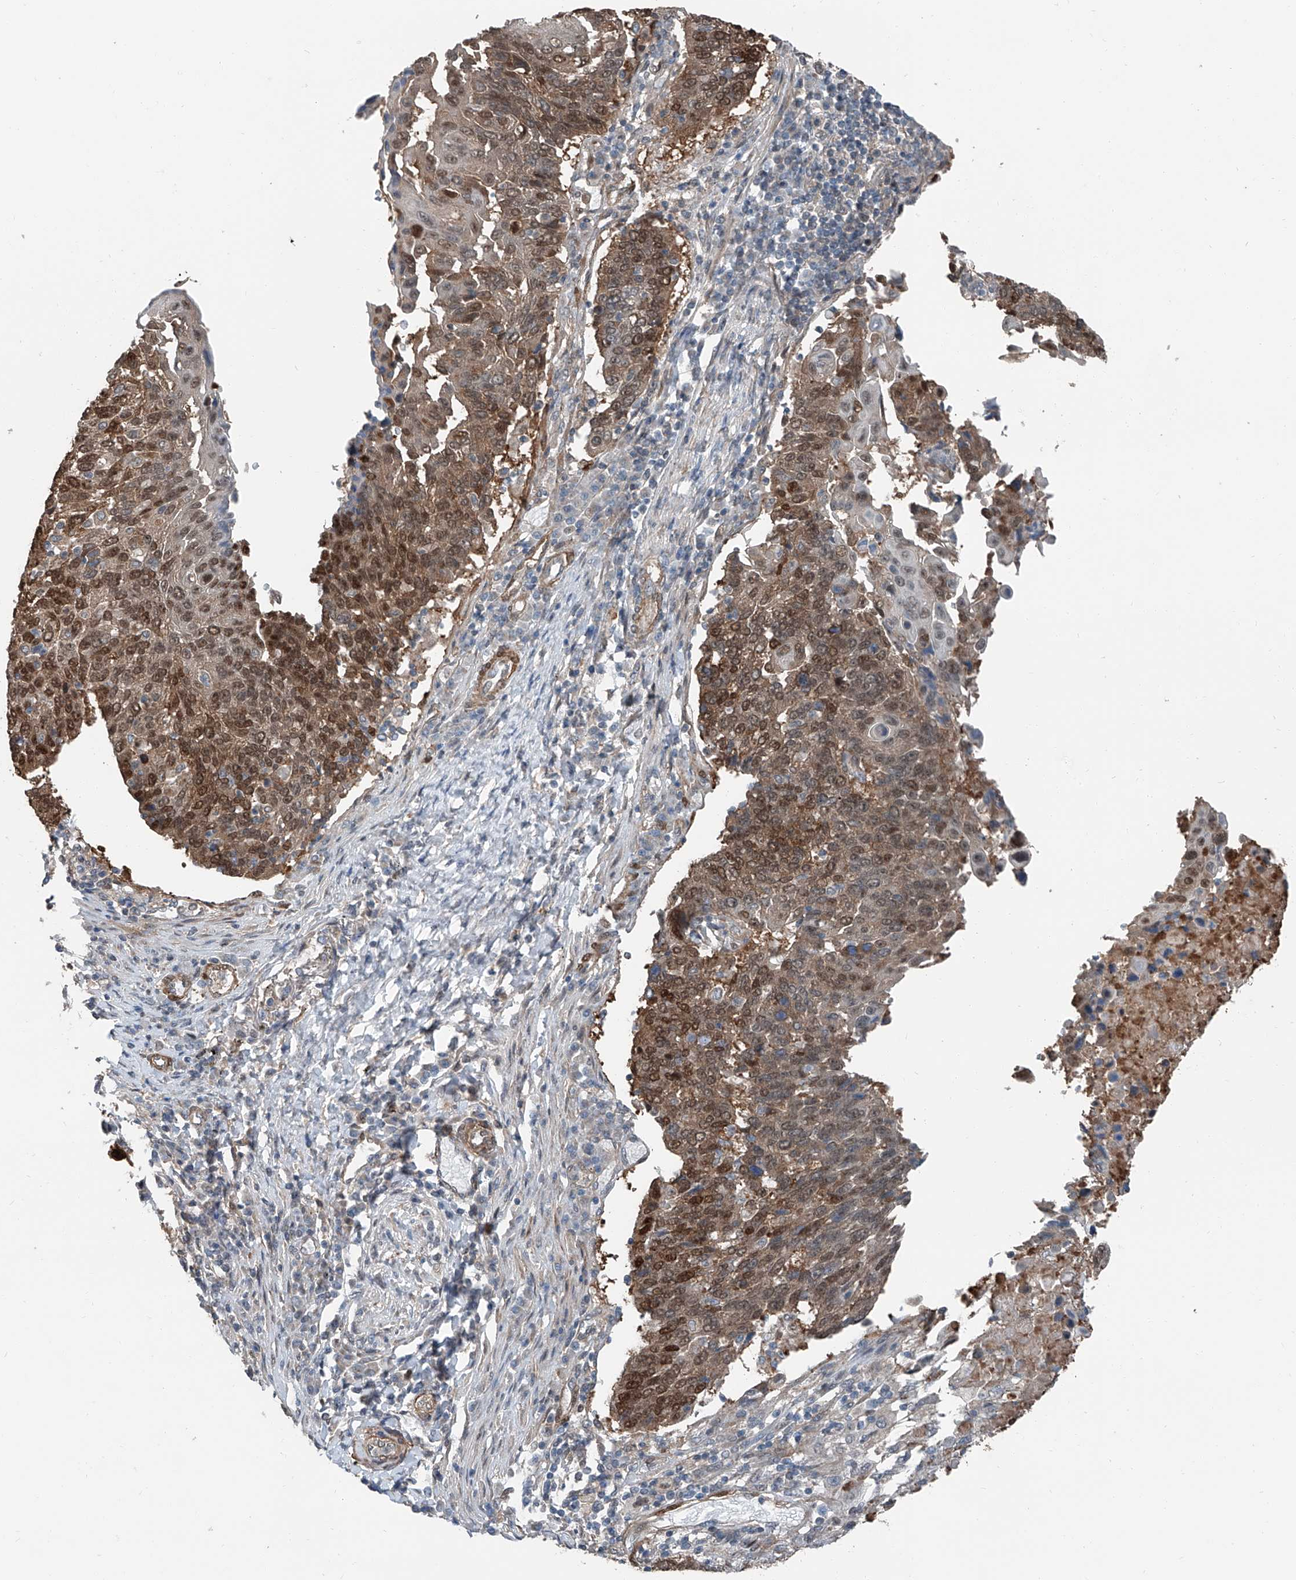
{"staining": {"intensity": "moderate", "quantity": ">75%", "location": "cytoplasmic/membranous,nuclear"}, "tissue": "lung cancer", "cell_type": "Tumor cells", "image_type": "cancer", "snomed": [{"axis": "morphology", "description": "Squamous cell carcinoma, NOS"}, {"axis": "topography", "description": "Lung"}], "caption": "An immunohistochemistry micrograph of tumor tissue is shown. Protein staining in brown shows moderate cytoplasmic/membranous and nuclear positivity in lung cancer within tumor cells.", "gene": "HSPA6", "patient": {"sex": "male", "age": 66}}